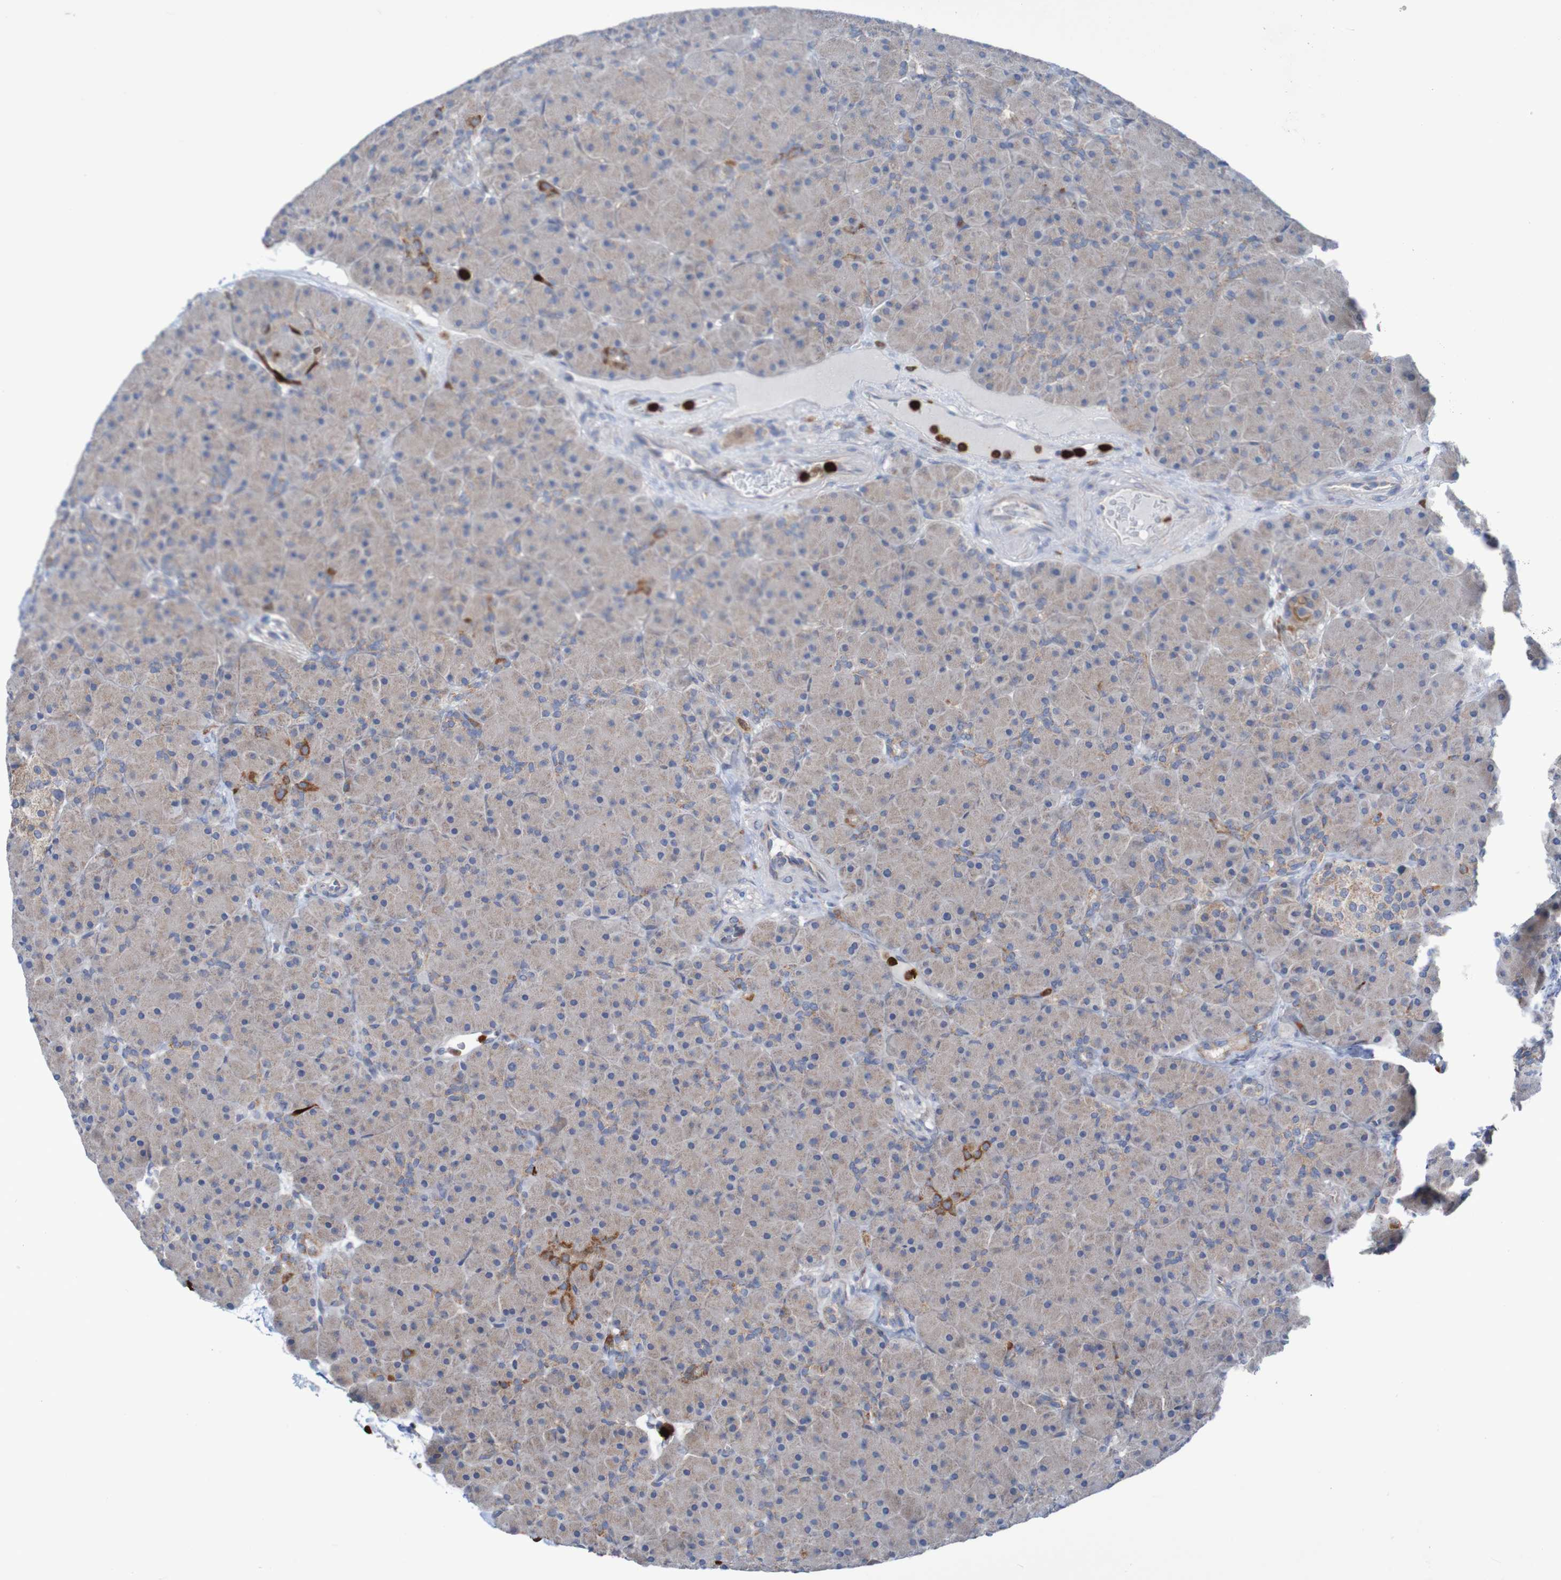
{"staining": {"intensity": "weak", "quantity": "25%-75%", "location": "cytoplasmic/membranous"}, "tissue": "pancreas", "cell_type": "Exocrine glandular cells", "image_type": "normal", "snomed": [{"axis": "morphology", "description": "Normal tissue, NOS"}, {"axis": "topography", "description": "Pancreas"}], "caption": "The micrograph reveals a brown stain indicating the presence of a protein in the cytoplasmic/membranous of exocrine glandular cells in pancreas. Immunohistochemistry stains the protein in brown and the nuclei are stained blue.", "gene": "PARP4", "patient": {"sex": "male", "age": 66}}